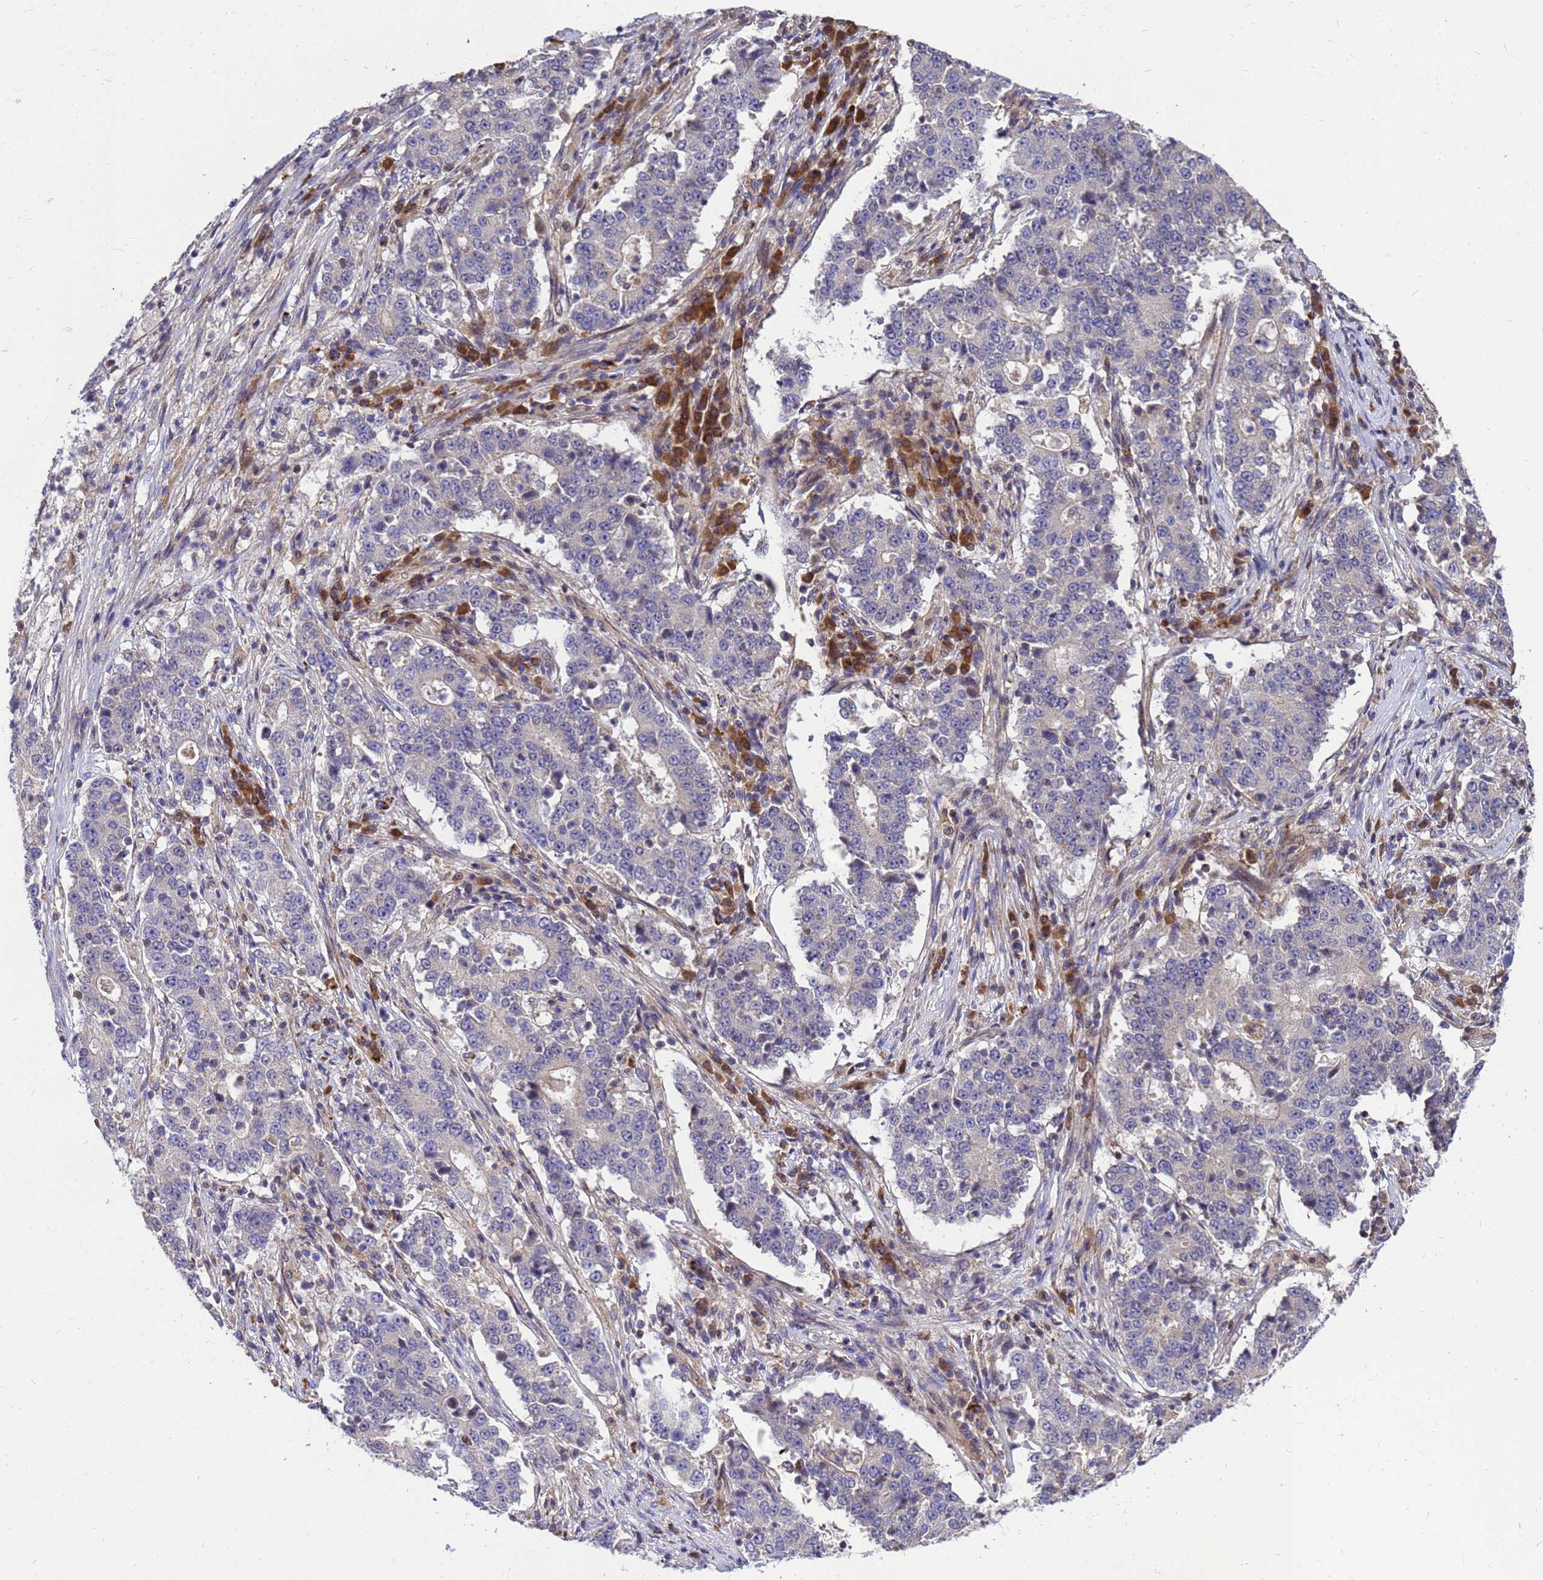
{"staining": {"intensity": "negative", "quantity": "none", "location": "none"}, "tissue": "stomach cancer", "cell_type": "Tumor cells", "image_type": "cancer", "snomed": [{"axis": "morphology", "description": "Adenocarcinoma, NOS"}, {"axis": "topography", "description": "Stomach"}], "caption": "The micrograph shows no significant positivity in tumor cells of stomach adenocarcinoma.", "gene": "CMC4", "patient": {"sex": "male", "age": 59}}